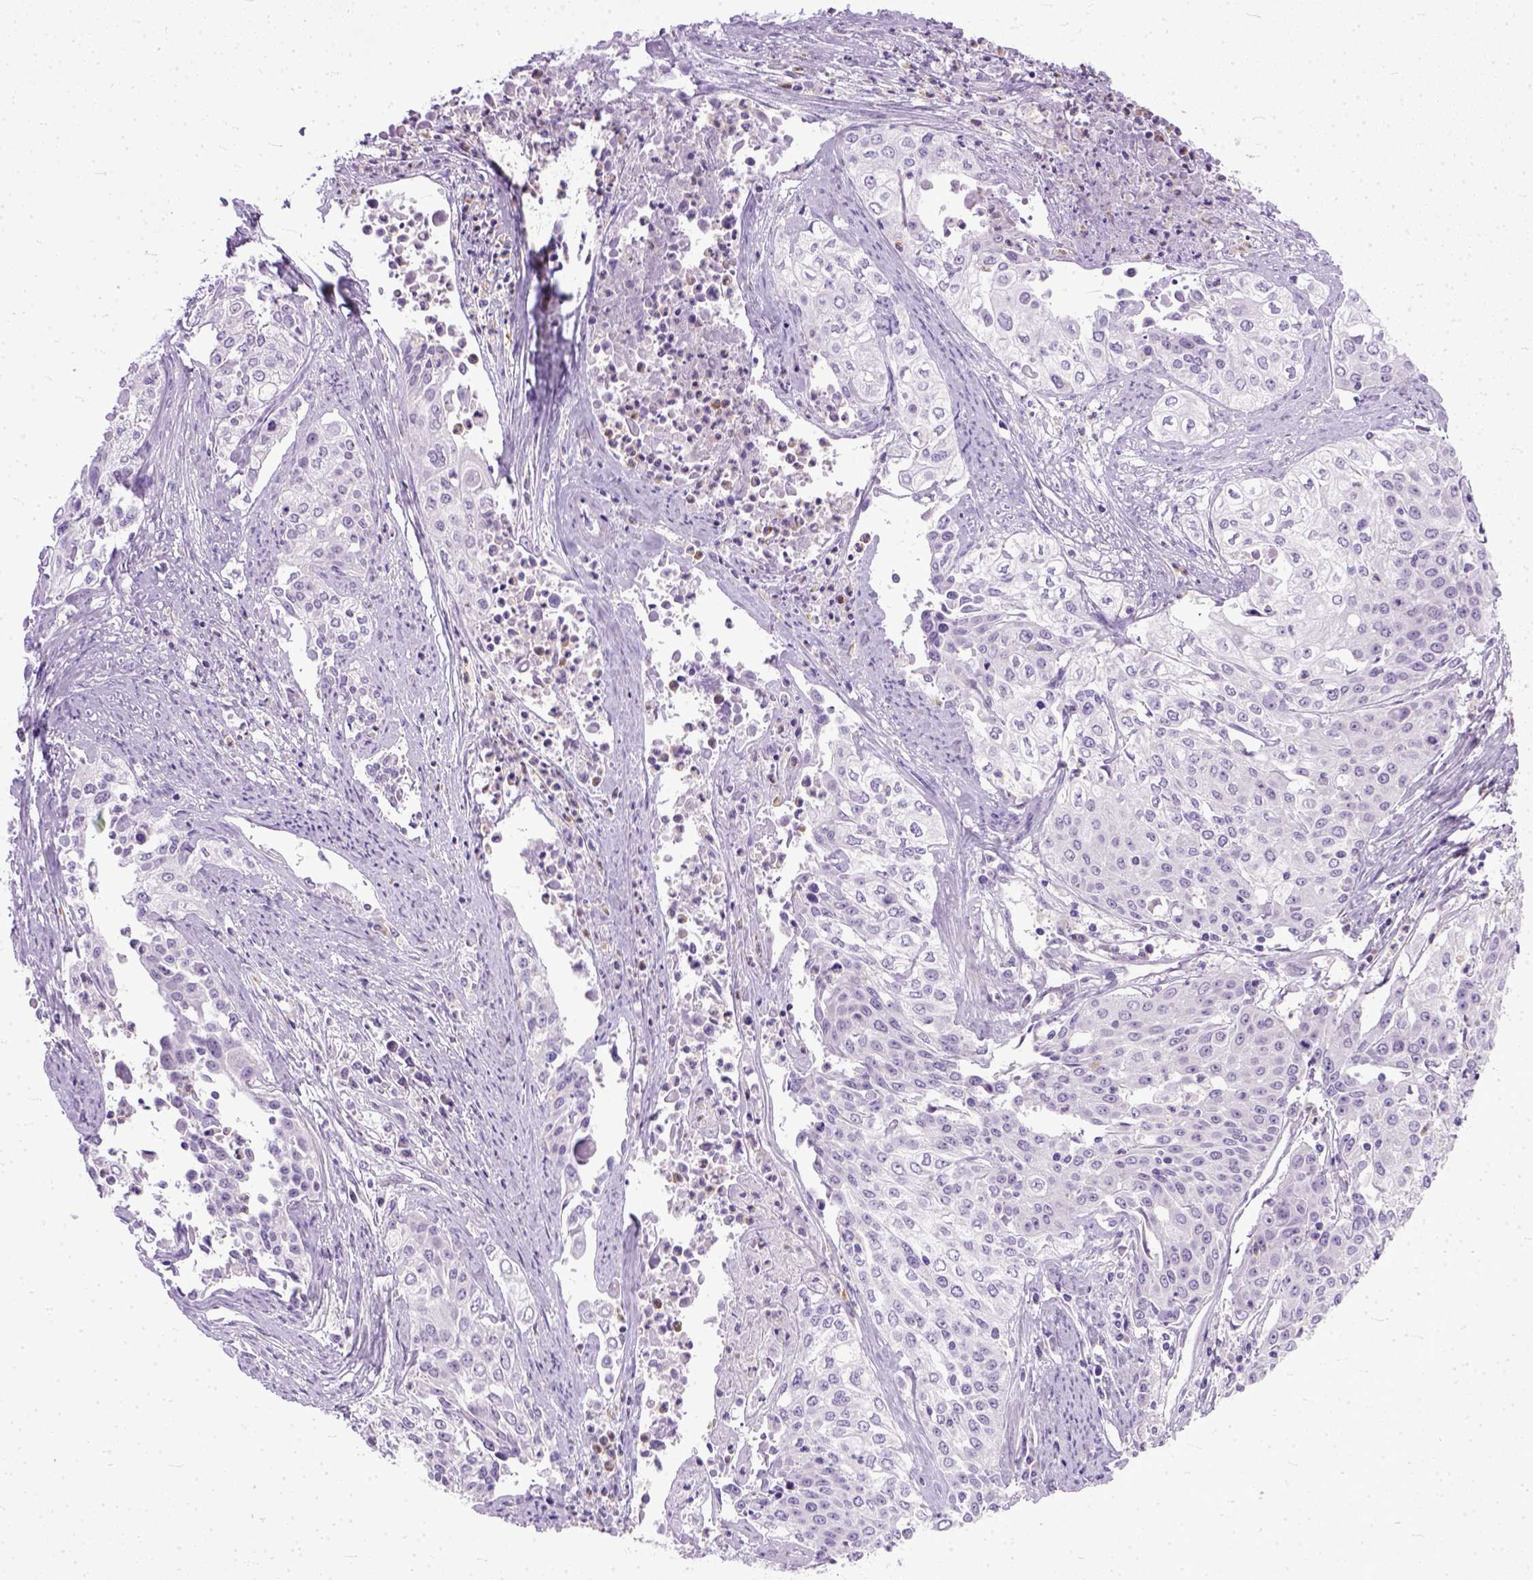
{"staining": {"intensity": "negative", "quantity": "none", "location": "none"}, "tissue": "cervical cancer", "cell_type": "Tumor cells", "image_type": "cancer", "snomed": [{"axis": "morphology", "description": "Squamous cell carcinoma, NOS"}, {"axis": "topography", "description": "Cervix"}], "caption": "DAB immunohistochemical staining of cervical cancer (squamous cell carcinoma) displays no significant positivity in tumor cells.", "gene": "TCEAL7", "patient": {"sex": "female", "age": 39}}